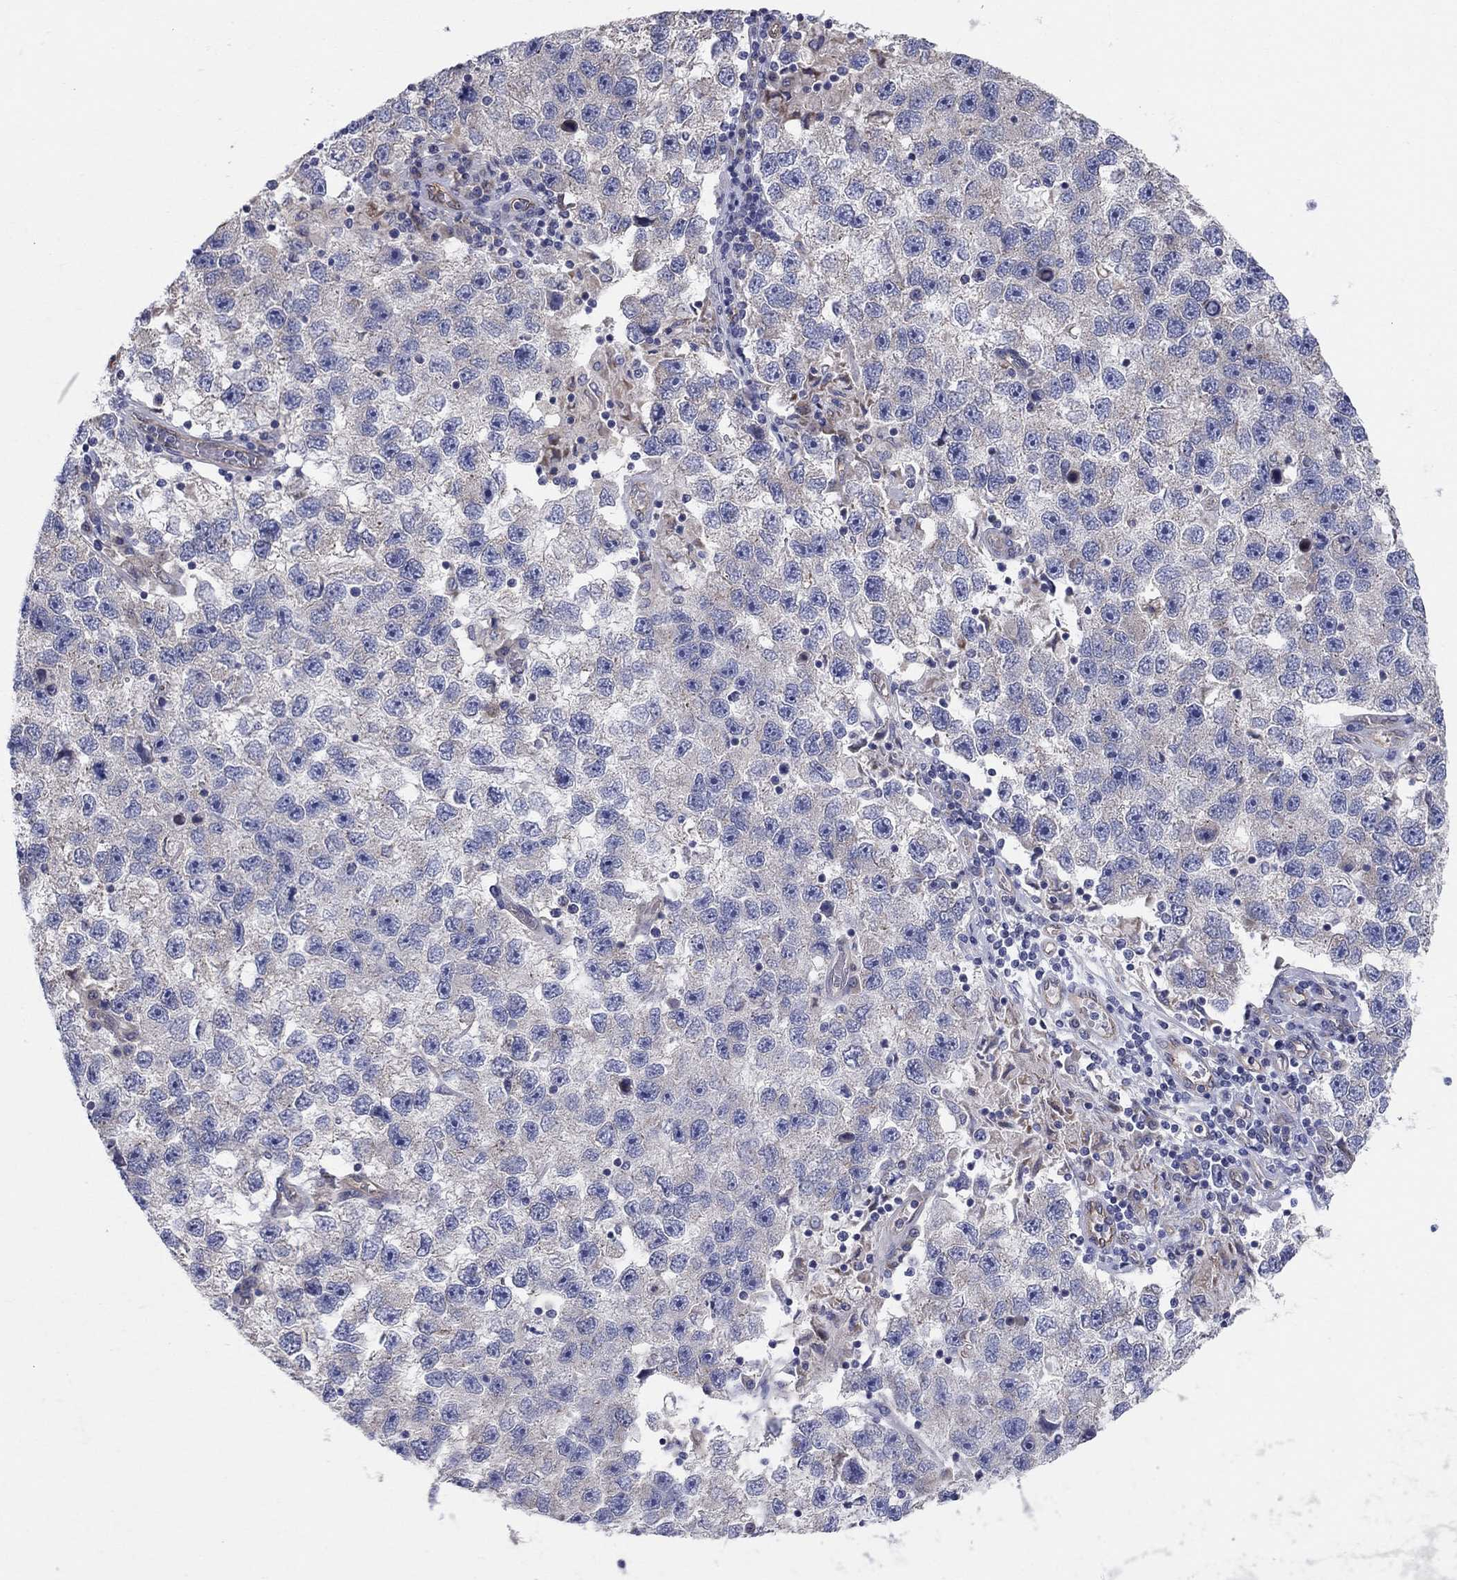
{"staining": {"intensity": "negative", "quantity": "none", "location": "none"}, "tissue": "testis cancer", "cell_type": "Tumor cells", "image_type": "cancer", "snomed": [{"axis": "morphology", "description": "Seminoma, NOS"}, {"axis": "topography", "description": "Testis"}], "caption": "The image reveals no significant staining in tumor cells of testis cancer (seminoma).", "gene": "EMP2", "patient": {"sex": "male", "age": 26}}